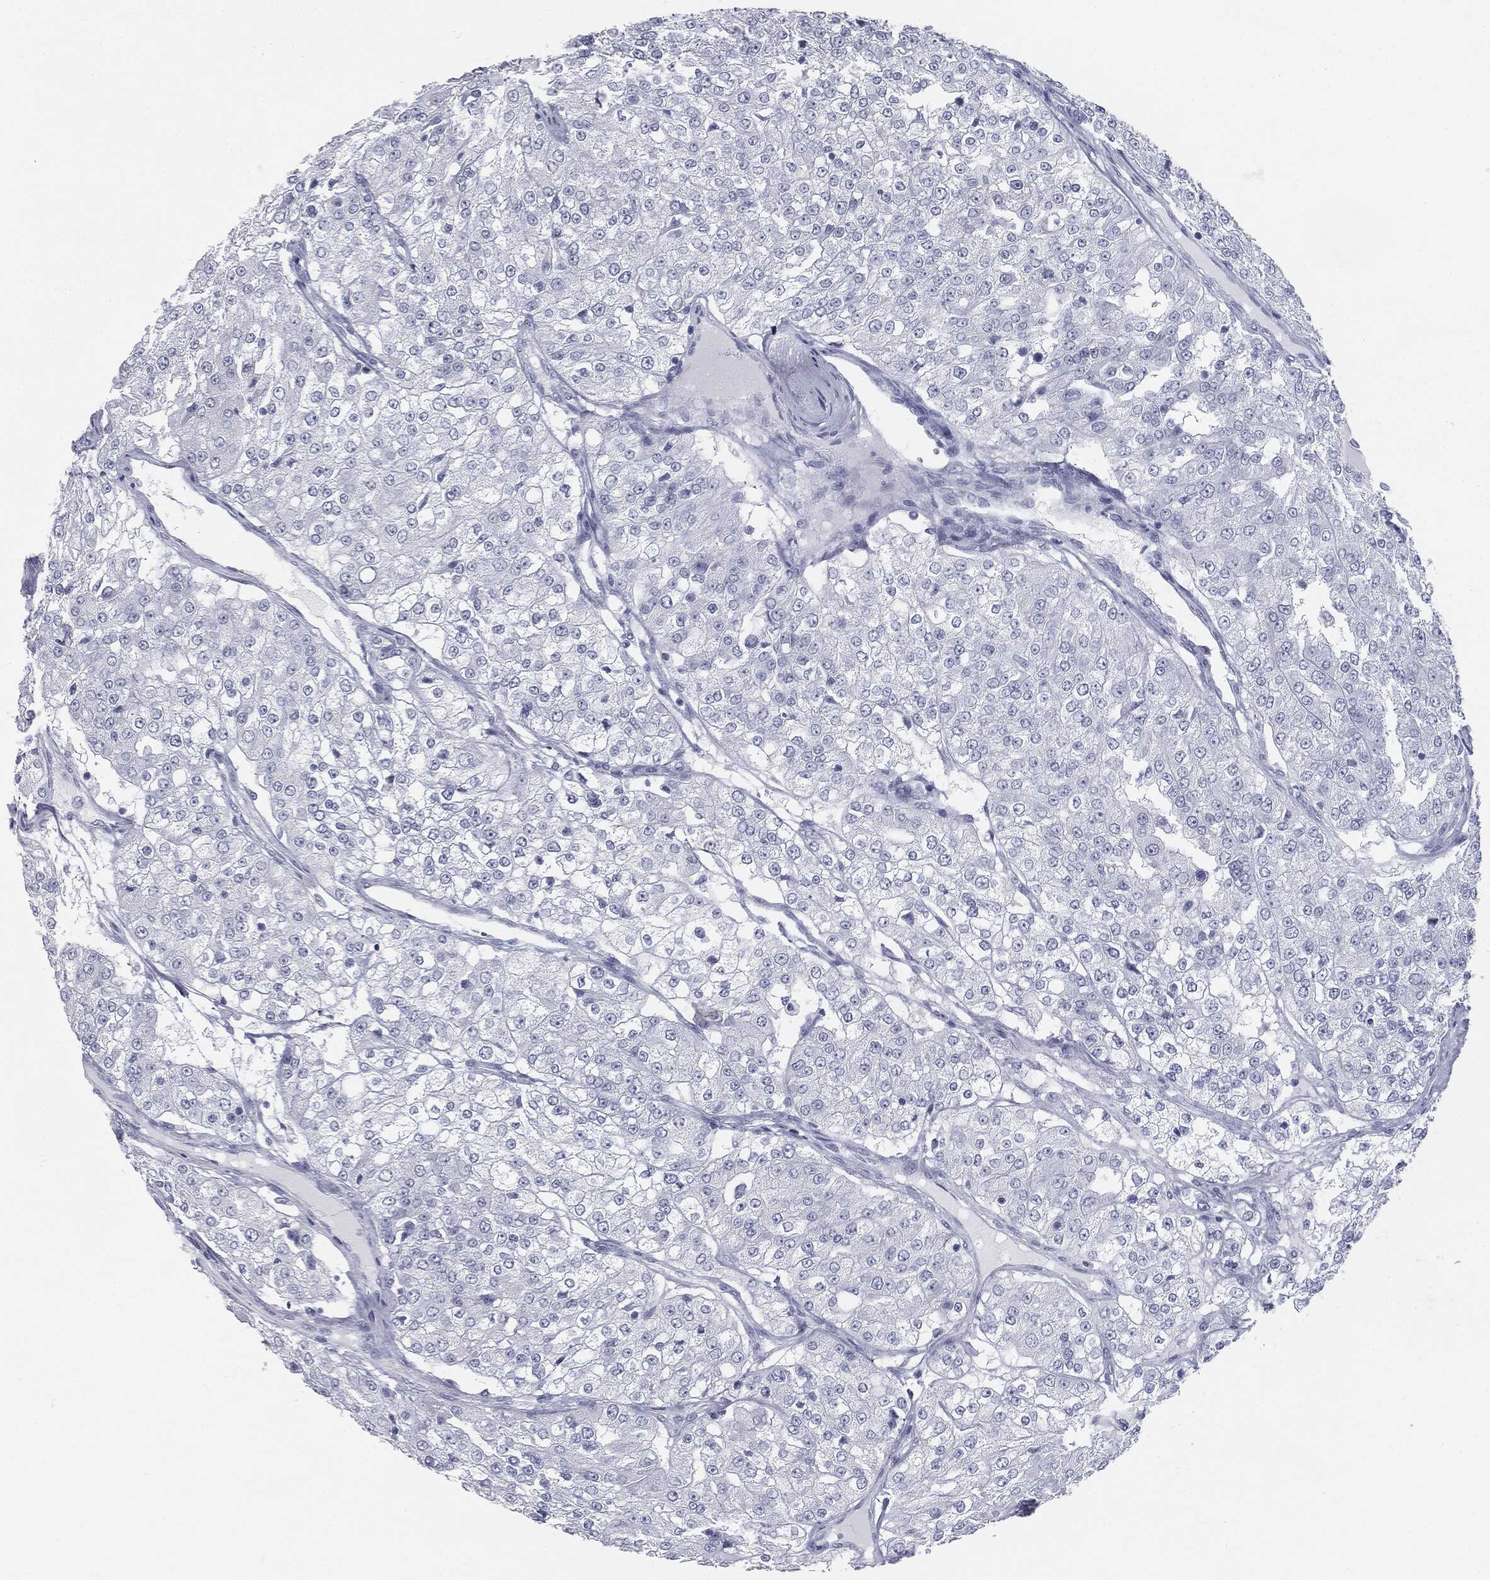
{"staining": {"intensity": "negative", "quantity": "none", "location": "none"}, "tissue": "renal cancer", "cell_type": "Tumor cells", "image_type": "cancer", "snomed": [{"axis": "morphology", "description": "Adenocarcinoma, NOS"}, {"axis": "topography", "description": "Kidney"}], "caption": "Renal adenocarcinoma was stained to show a protein in brown. There is no significant expression in tumor cells. (Brightfield microscopy of DAB (3,3'-diaminobenzidine) immunohistochemistry (IHC) at high magnification).", "gene": "TPO", "patient": {"sex": "female", "age": 63}}